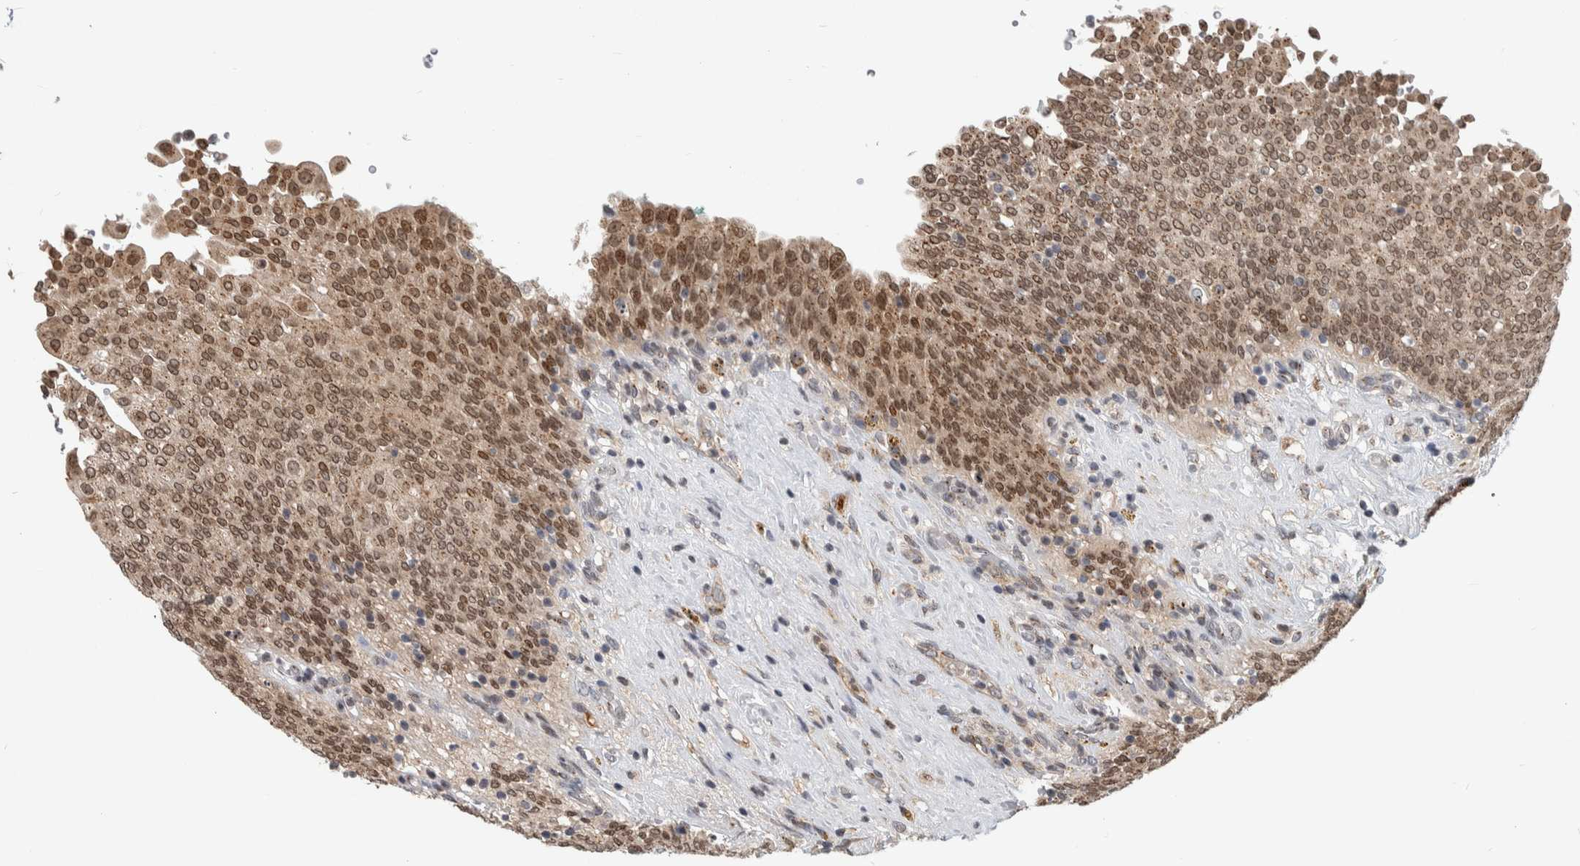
{"staining": {"intensity": "moderate", "quantity": ">75%", "location": "cytoplasmic/membranous,nuclear"}, "tissue": "urinary bladder", "cell_type": "Urothelial cells", "image_type": "normal", "snomed": [{"axis": "morphology", "description": "Urothelial carcinoma, High grade"}, {"axis": "topography", "description": "Urinary bladder"}], "caption": "Protein staining displays moderate cytoplasmic/membranous,nuclear staining in about >75% of urothelial cells in benign urinary bladder. (brown staining indicates protein expression, while blue staining denotes nuclei).", "gene": "MSL1", "patient": {"sex": "male", "age": 46}}